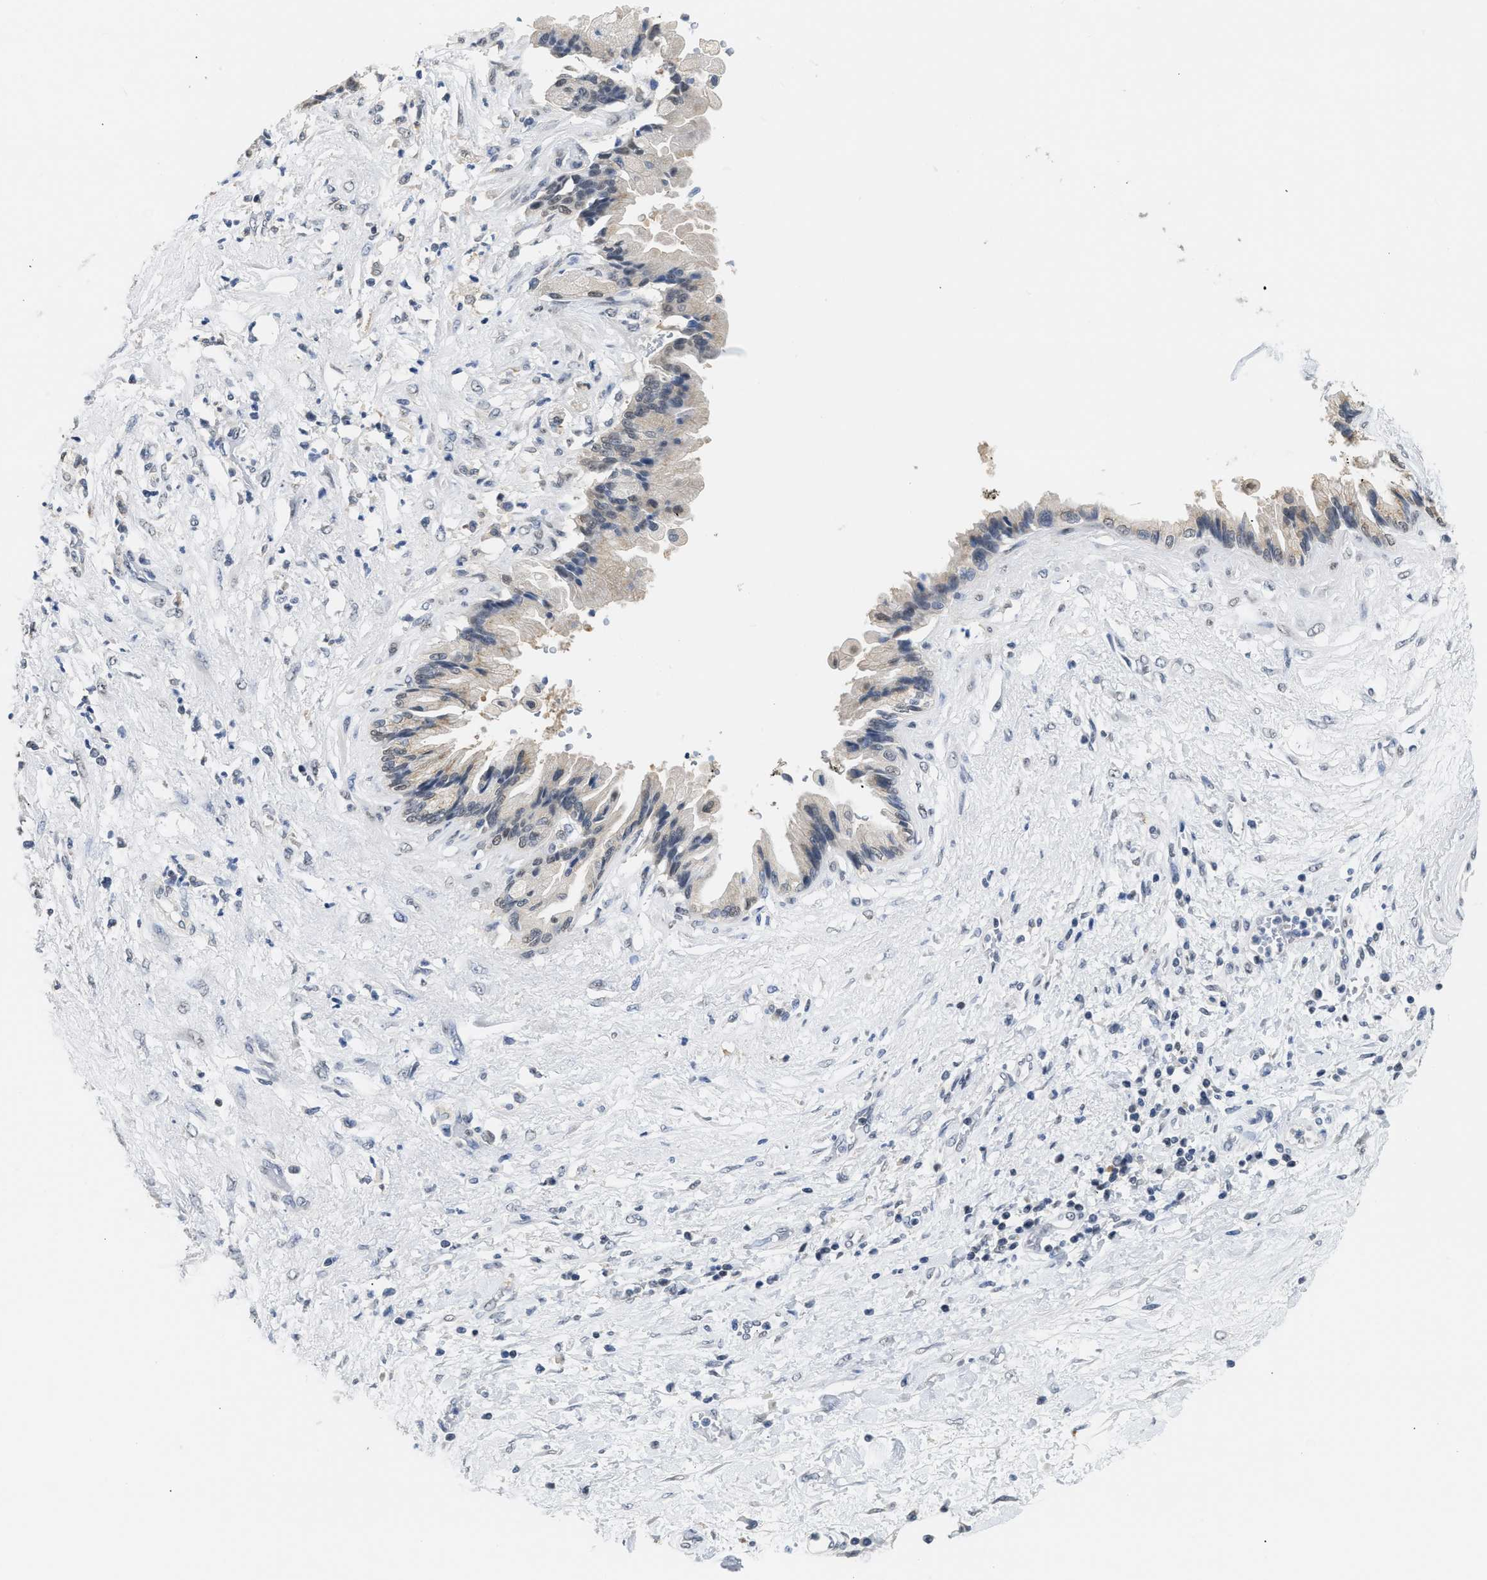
{"staining": {"intensity": "negative", "quantity": "none", "location": "none"}, "tissue": "pancreatic cancer", "cell_type": "Tumor cells", "image_type": "cancer", "snomed": [{"axis": "morphology", "description": "Adenocarcinoma, NOS"}, {"axis": "topography", "description": "Pancreas"}], "caption": "A high-resolution photomicrograph shows immunohistochemistry staining of pancreatic cancer, which displays no significant staining in tumor cells.", "gene": "PPM1L", "patient": {"sex": "female", "age": 60}}